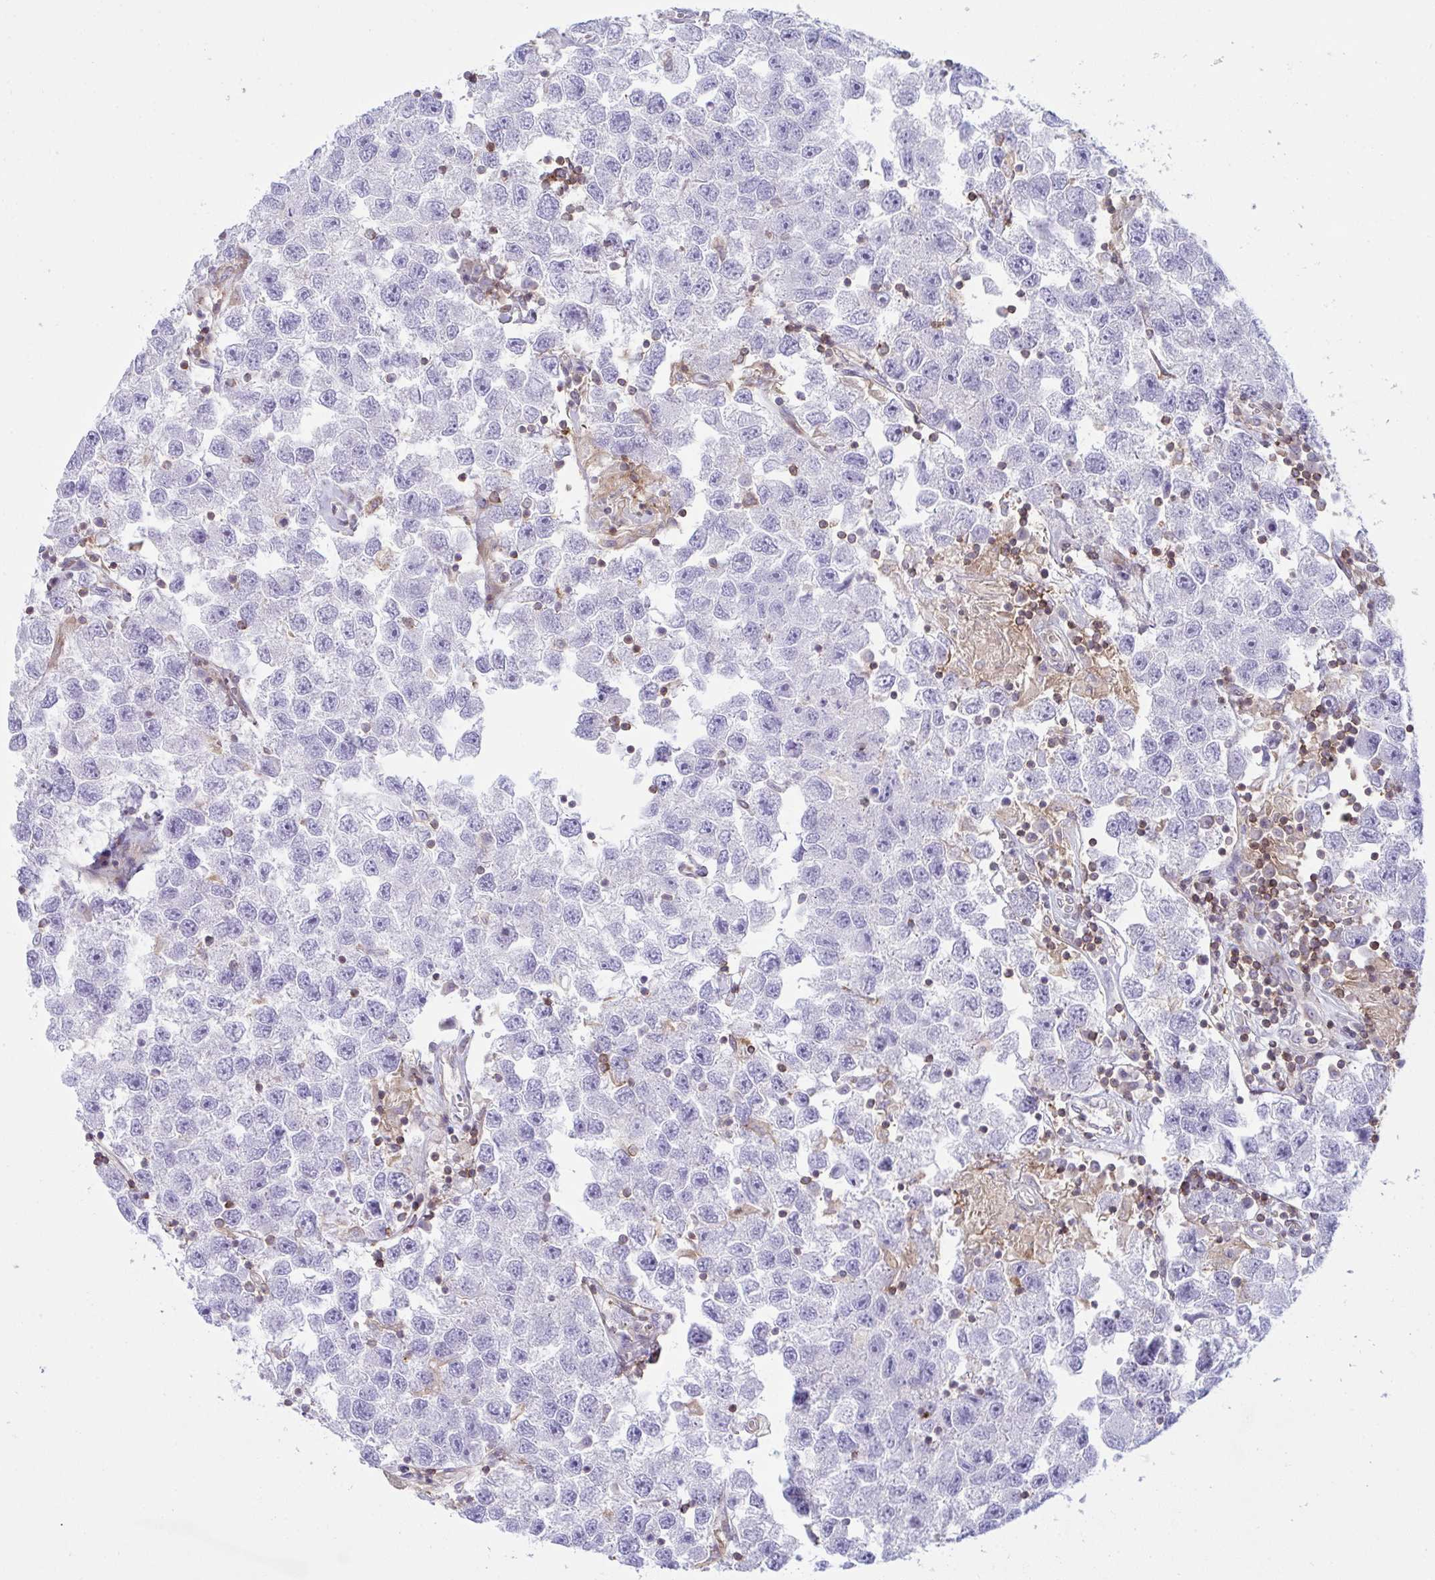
{"staining": {"intensity": "negative", "quantity": "none", "location": "none"}, "tissue": "testis cancer", "cell_type": "Tumor cells", "image_type": "cancer", "snomed": [{"axis": "morphology", "description": "Seminoma, NOS"}, {"axis": "topography", "description": "Testis"}], "caption": "This is an IHC photomicrograph of human testis seminoma. There is no expression in tumor cells.", "gene": "TSC22D3", "patient": {"sex": "male", "age": 26}}